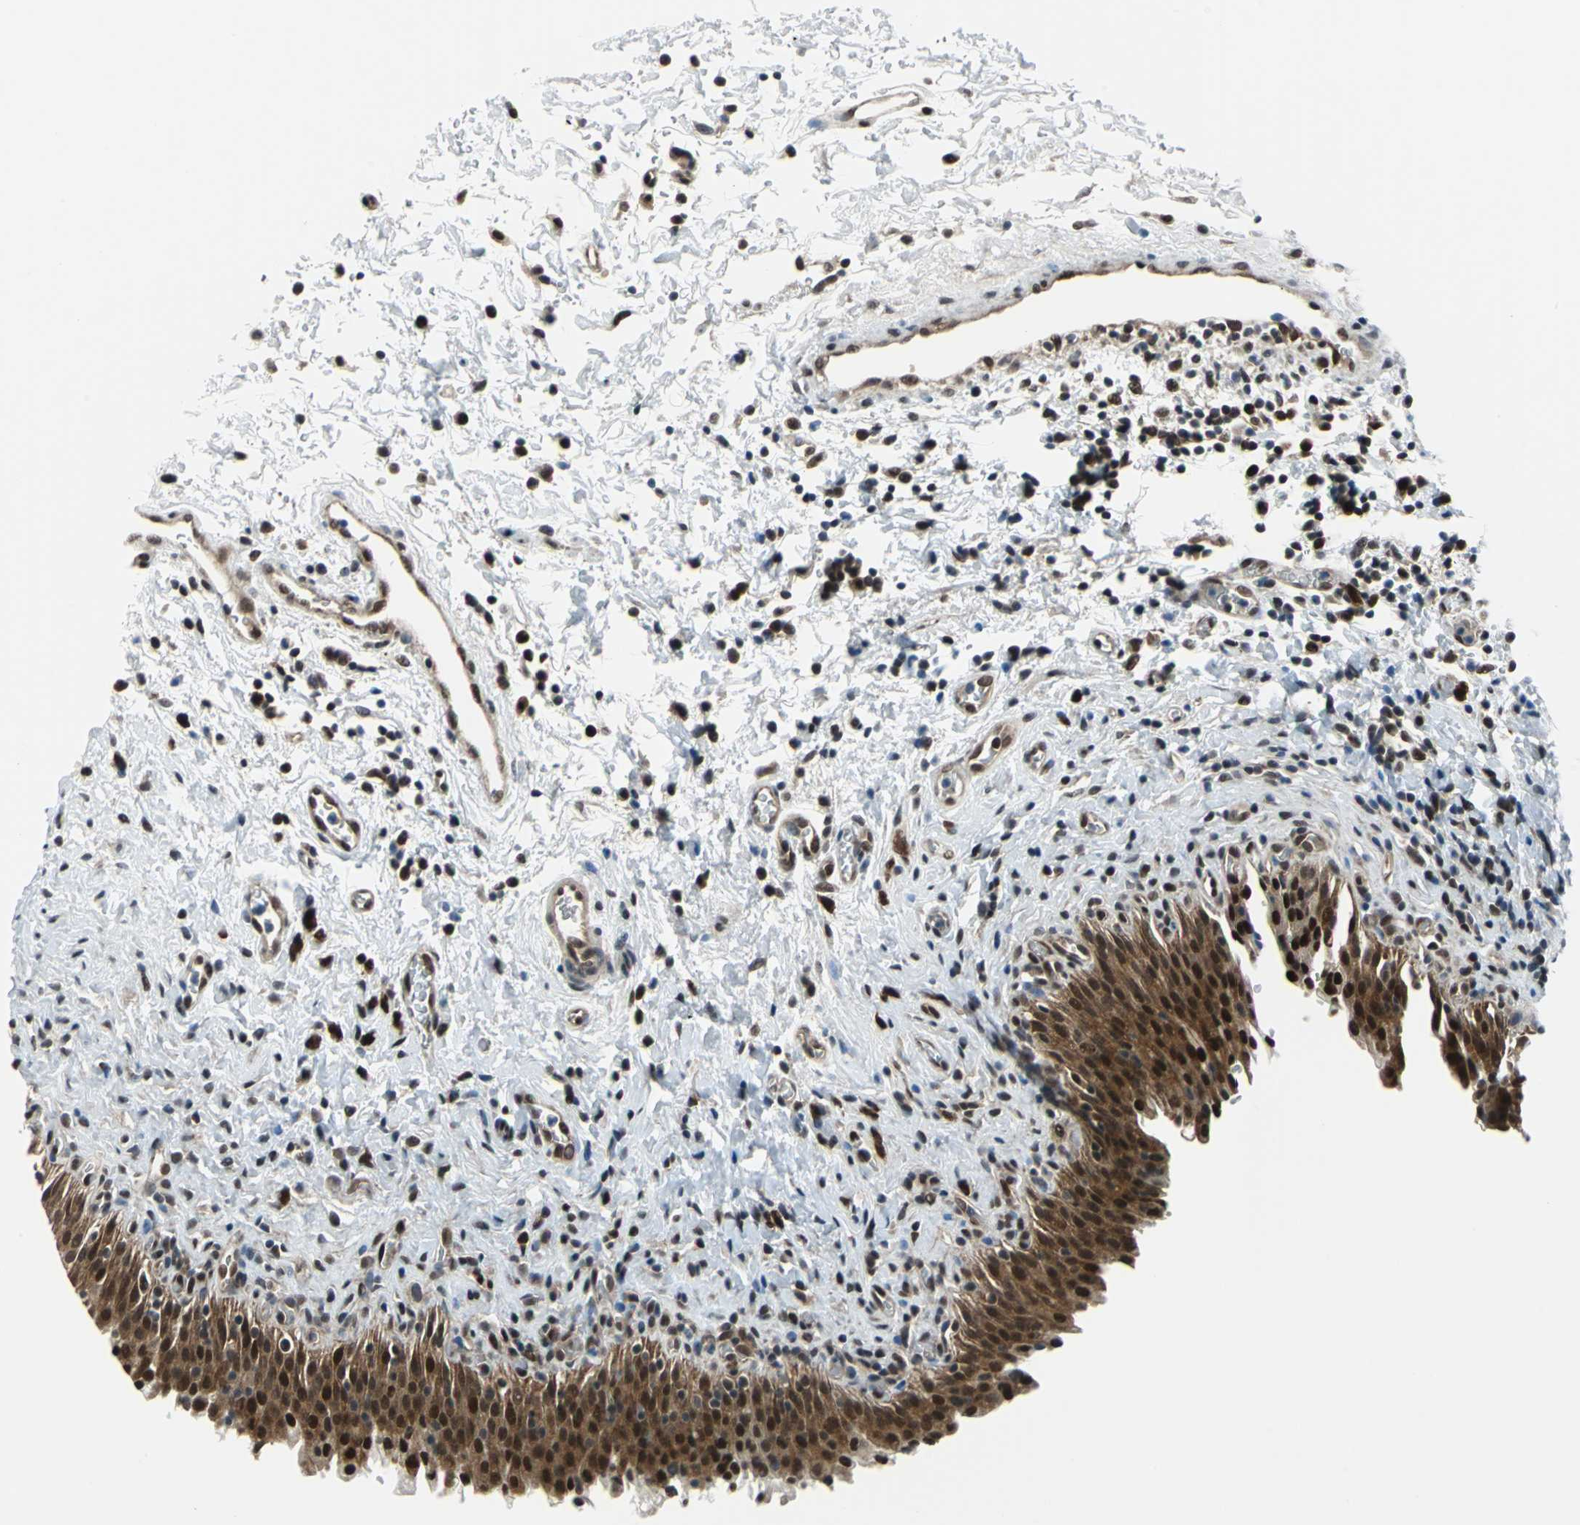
{"staining": {"intensity": "strong", "quantity": ">75%", "location": "cytoplasmic/membranous,nuclear"}, "tissue": "urinary bladder", "cell_type": "Urothelial cells", "image_type": "normal", "snomed": [{"axis": "morphology", "description": "Normal tissue, NOS"}, {"axis": "topography", "description": "Urinary bladder"}], "caption": "Urinary bladder stained with DAB (3,3'-diaminobenzidine) immunohistochemistry (IHC) displays high levels of strong cytoplasmic/membranous,nuclear positivity in about >75% of urothelial cells. (DAB (3,3'-diaminobenzidine) IHC with brightfield microscopy, high magnification).", "gene": "POLR3K", "patient": {"sex": "male", "age": 51}}